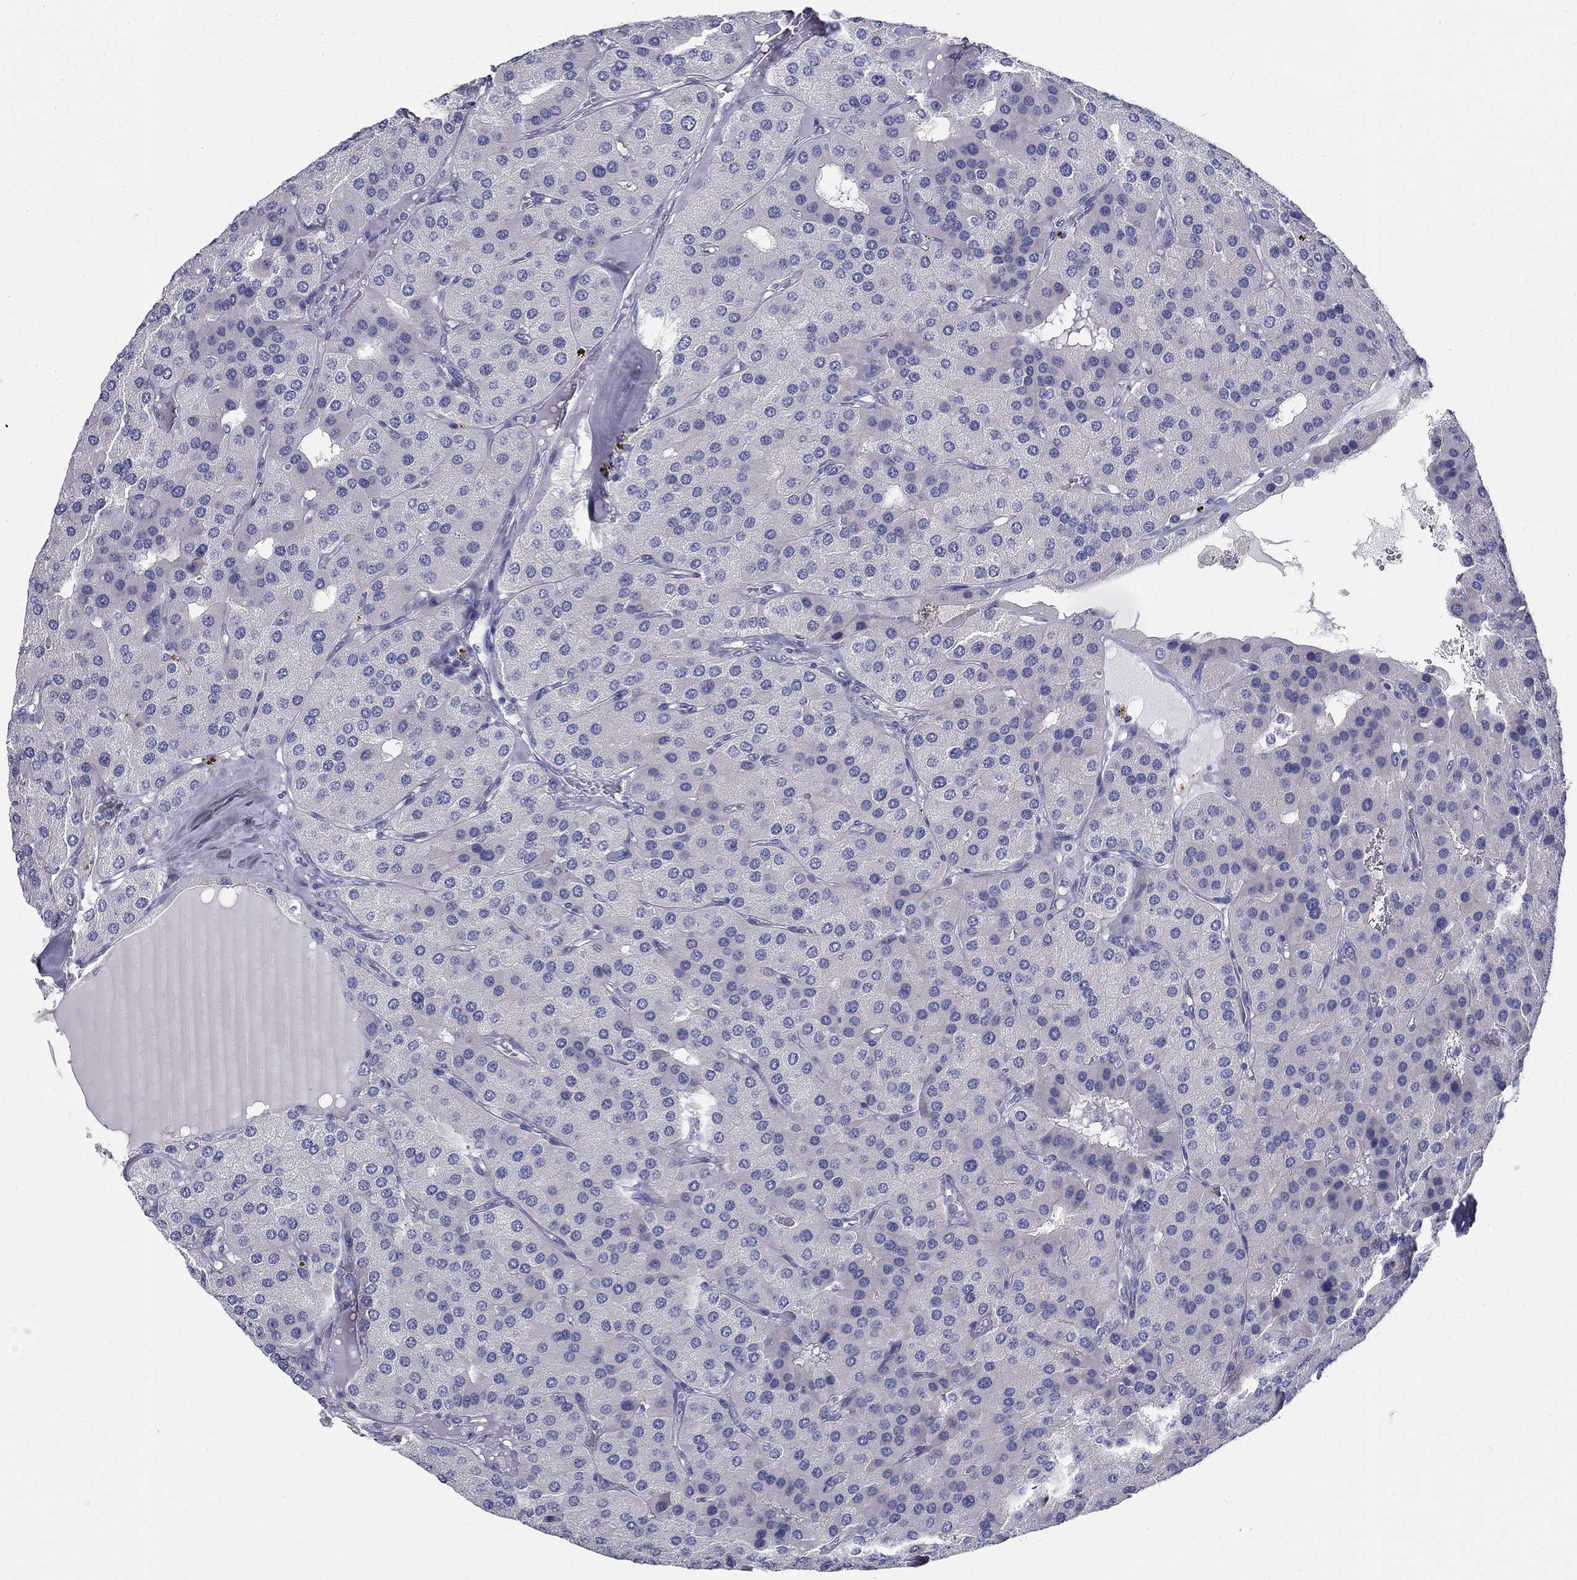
{"staining": {"intensity": "negative", "quantity": "none", "location": "none"}, "tissue": "parathyroid gland", "cell_type": "Glandular cells", "image_type": "normal", "snomed": [{"axis": "morphology", "description": "Normal tissue, NOS"}, {"axis": "morphology", "description": "Adenoma, NOS"}, {"axis": "topography", "description": "Parathyroid gland"}], "caption": "Glandular cells show no significant protein expression in normal parathyroid gland. Brightfield microscopy of immunohistochemistry (IHC) stained with DAB (3,3'-diaminobenzidine) (brown) and hematoxylin (blue), captured at high magnification.", "gene": "GALNTL5", "patient": {"sex": "female", "age": 86}}